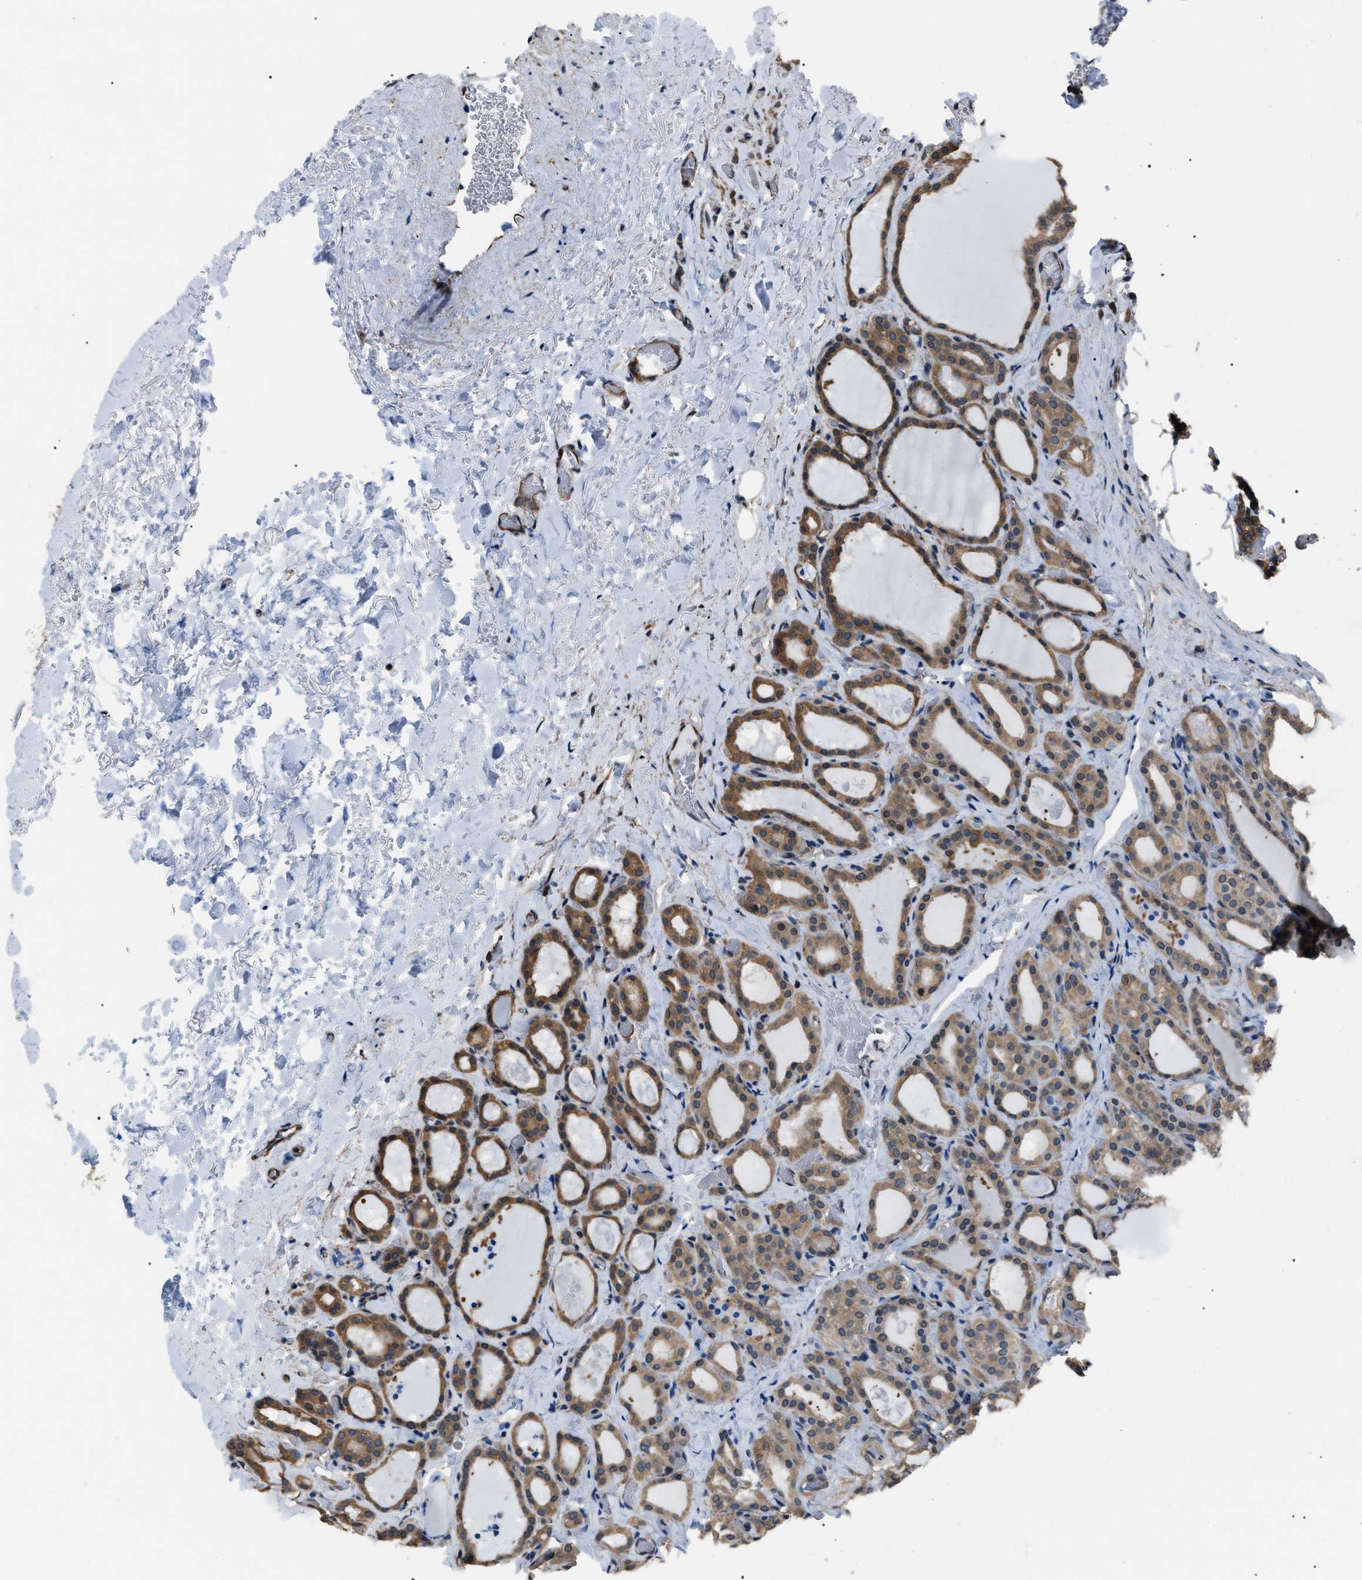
{"staining": {"intensity": "moderate", "quantity": ">75%", "location": "cytoplasmic/membranous"}, "tissue": "parathyroid gland", "cell_type": "Glandular cells", "image_type": "normal", "snomed": [{"axis": "morphology", "description": "Normal tissue, NOS"}, {"axis": "morphology", "description": "Adenoma, NOS"}, {"axis": "topography", "description": "Parathyroid gland"}], "caption": "Immunohistochemical staining of normal parathyroid gland reveals moderate cytoplasmic/membranous protein staining in approximately >75% of glandular cells. The staining is performed using DAB brown chromogen to label protein expression. The nuclei are counter-stained blue using hematoxylin.", "gene": "PDCD5", "patient": {"sex": "female", "age": 58}}